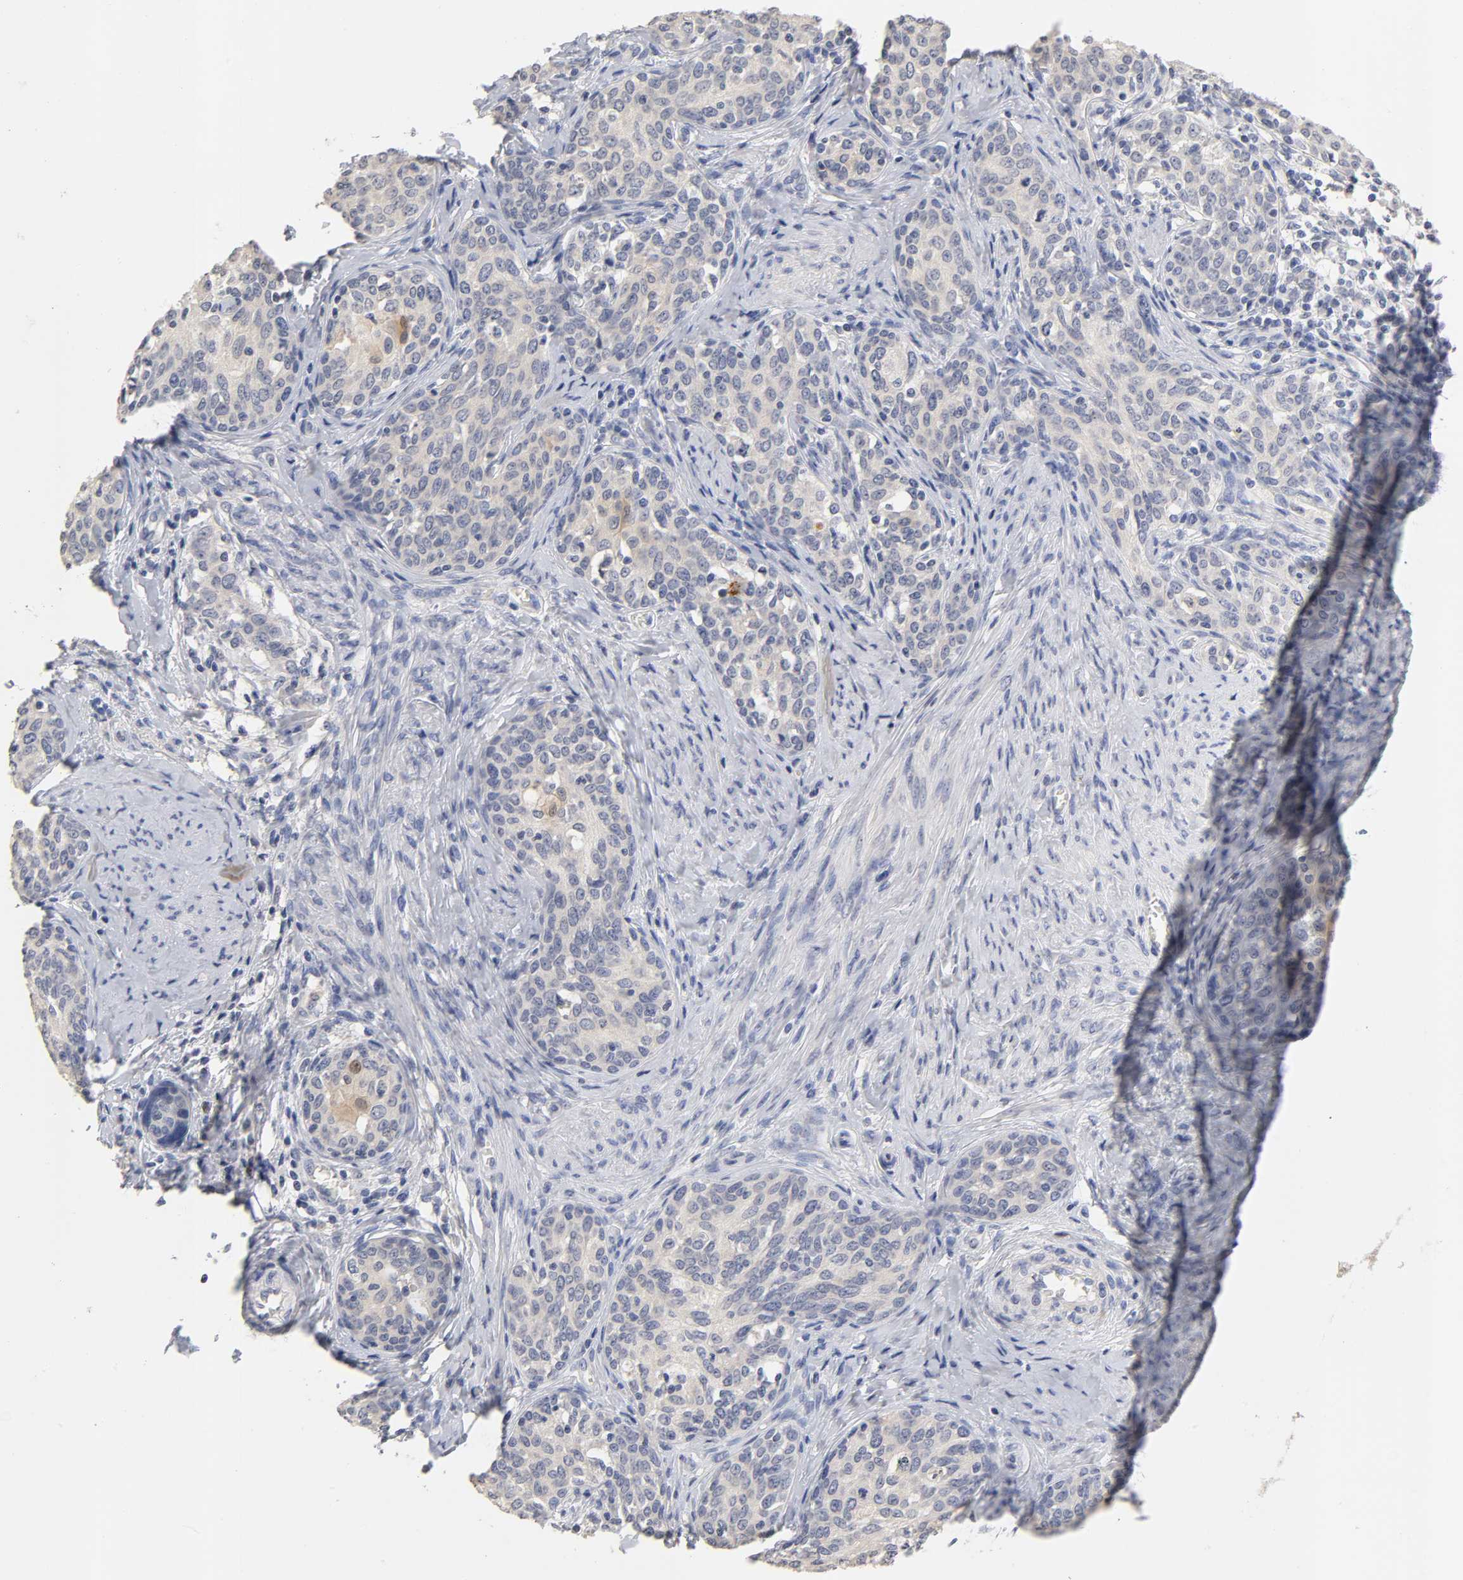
{"staining": {"intensity": "negative", "quantity": "none", "location": "none"}, "tissue": "cervical cancer", "cell_type": "Tumor cells", "image_type": "cancer", "snomed": [{"axis": "morphology", "description": "Squamous cell carcinoma, NOS"}, {"axis": "morphology", "description": "Adenocarcinoma, NOS"}, {"axis": "topography", "description": "Cervix"}], "caption": "This is an immunohistochemistry (IHC) photomicrograph of squamous cell carcinoma (cervical). There is no staining in tumor cells.", "gene": "OVOL1", "patient": {"sex": "female", "age": 52}}